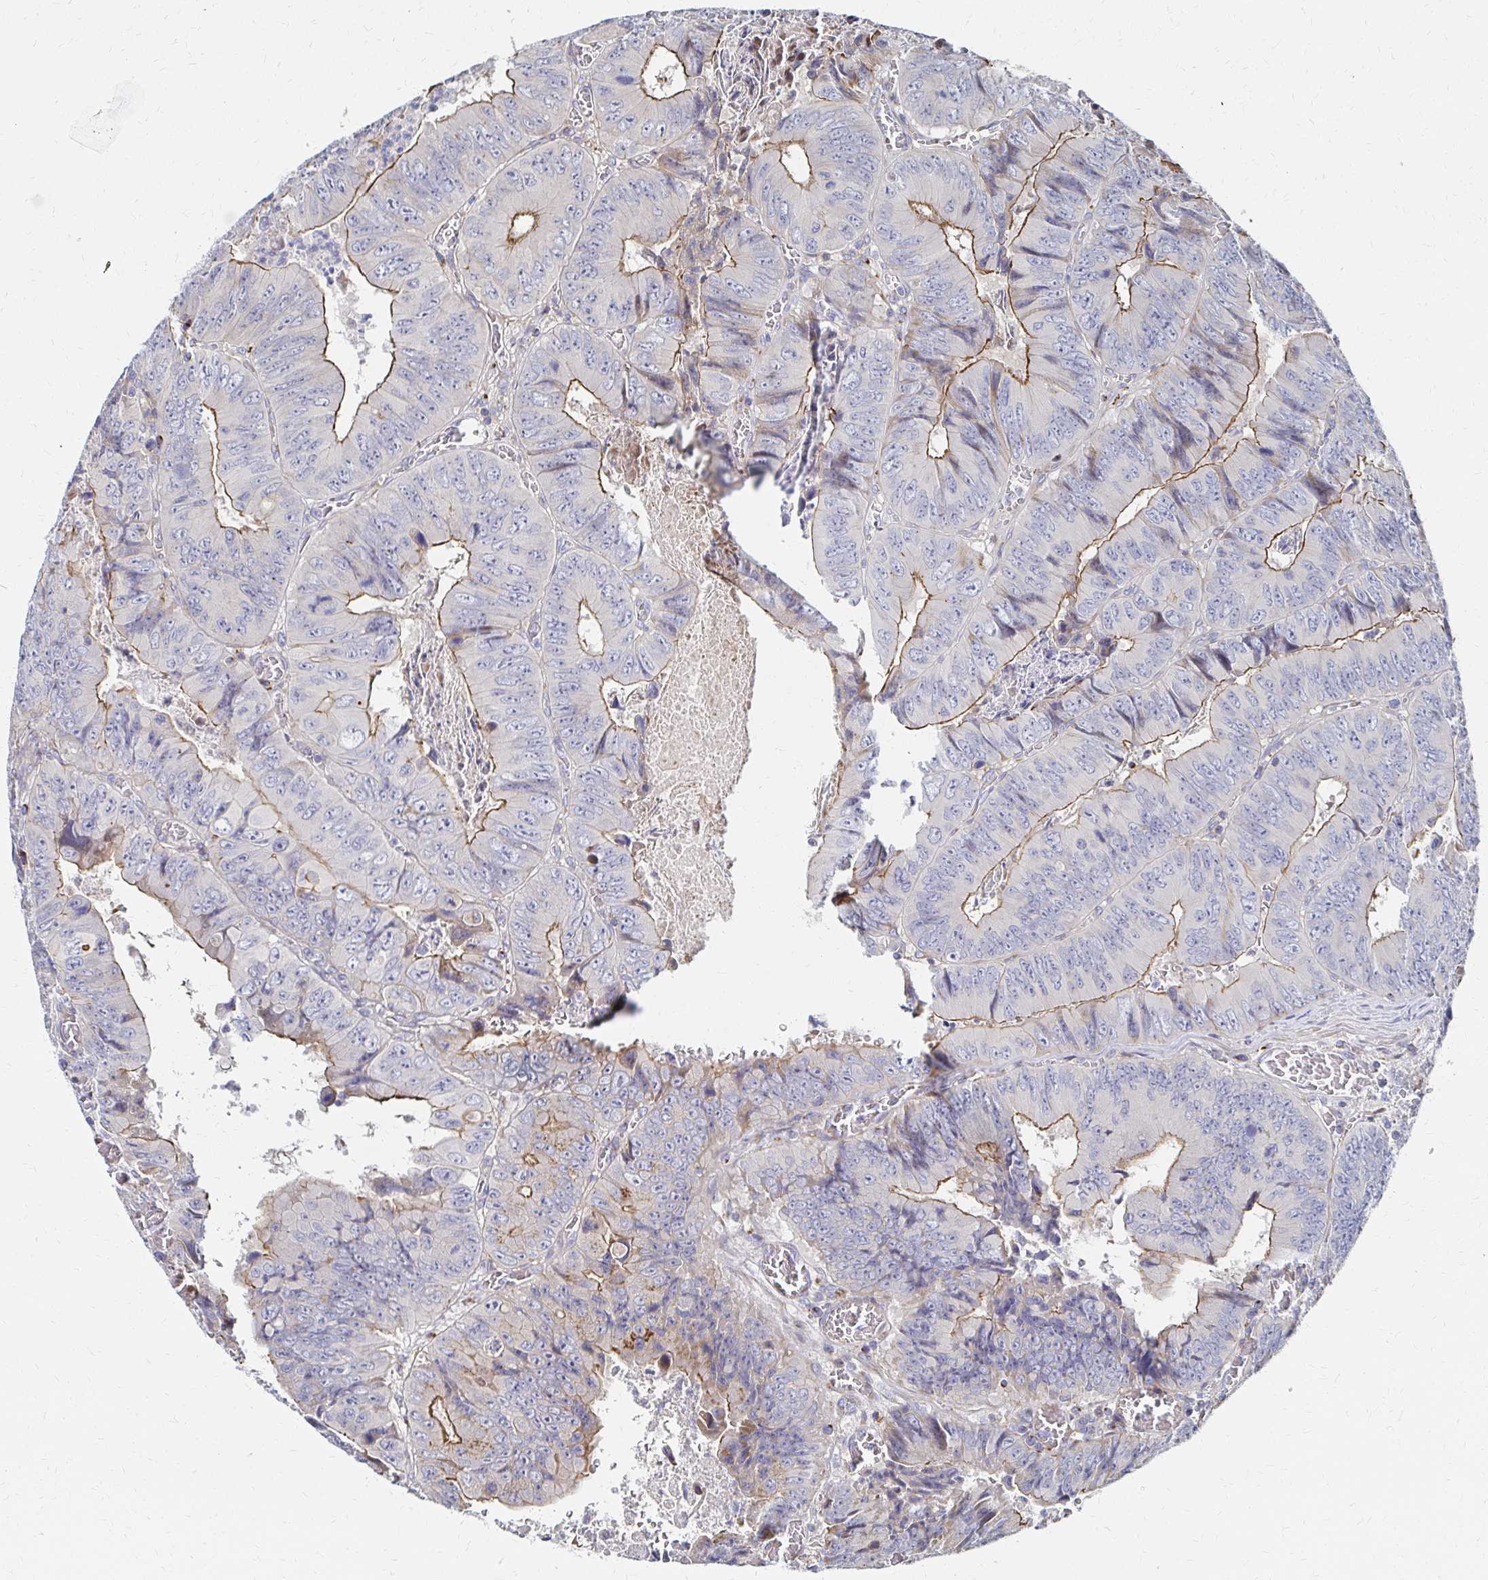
{"staining": {"intensity": "moderate", "quantity": "25%-75%", "location": "cytoplasmic/membranous"}, "tissue": "colorectal cancer", "cell_type": "Tumor cells", "image_type": "cancer", "snomed": [{"axis": "morphology", "description": "Adenocarcinoma, NOS"}, {"axis": "topography", "description": "Colon"}], "caption": "Protein expression by immunohistochemistry (IHC) displays moderate cytoplasmic/membranous positivity in about 25%-75% of tumor cells in colorectal cancer.", "gene": "MAN1A1", "patient": {"sex": "female", "age": 84}}